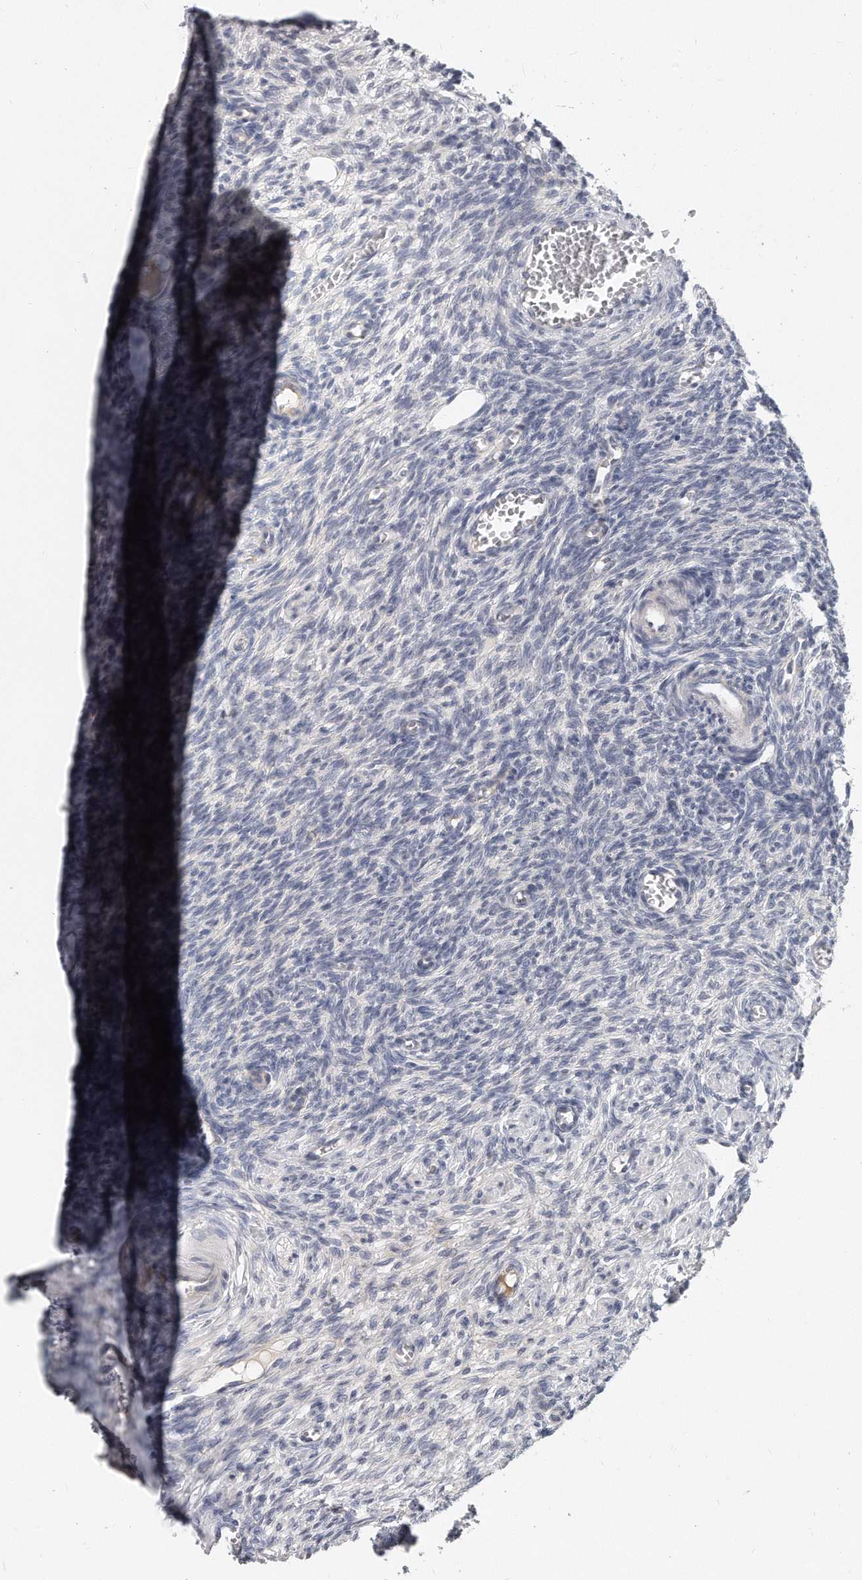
{"staining": {"intensity": "negative", "quantity": "none", "location": "none"}, "tissue": "ovary", "cell_type": "Ovarian stroma cells", "image_type": "normal", "snomed": [{"axis": "morphology", "description": "Normal tissue, NOS"}, {"axis": "topography", "description": "Ovary"}], "caption": "Immunohistochemistry photomicrograph of normal ovary: ovary stained with DAB demonstrates no significant protein expression in ovarian stroma cells.", "gene": "PLEKHA6", "patient": {"sex": "female", "age": 27}}